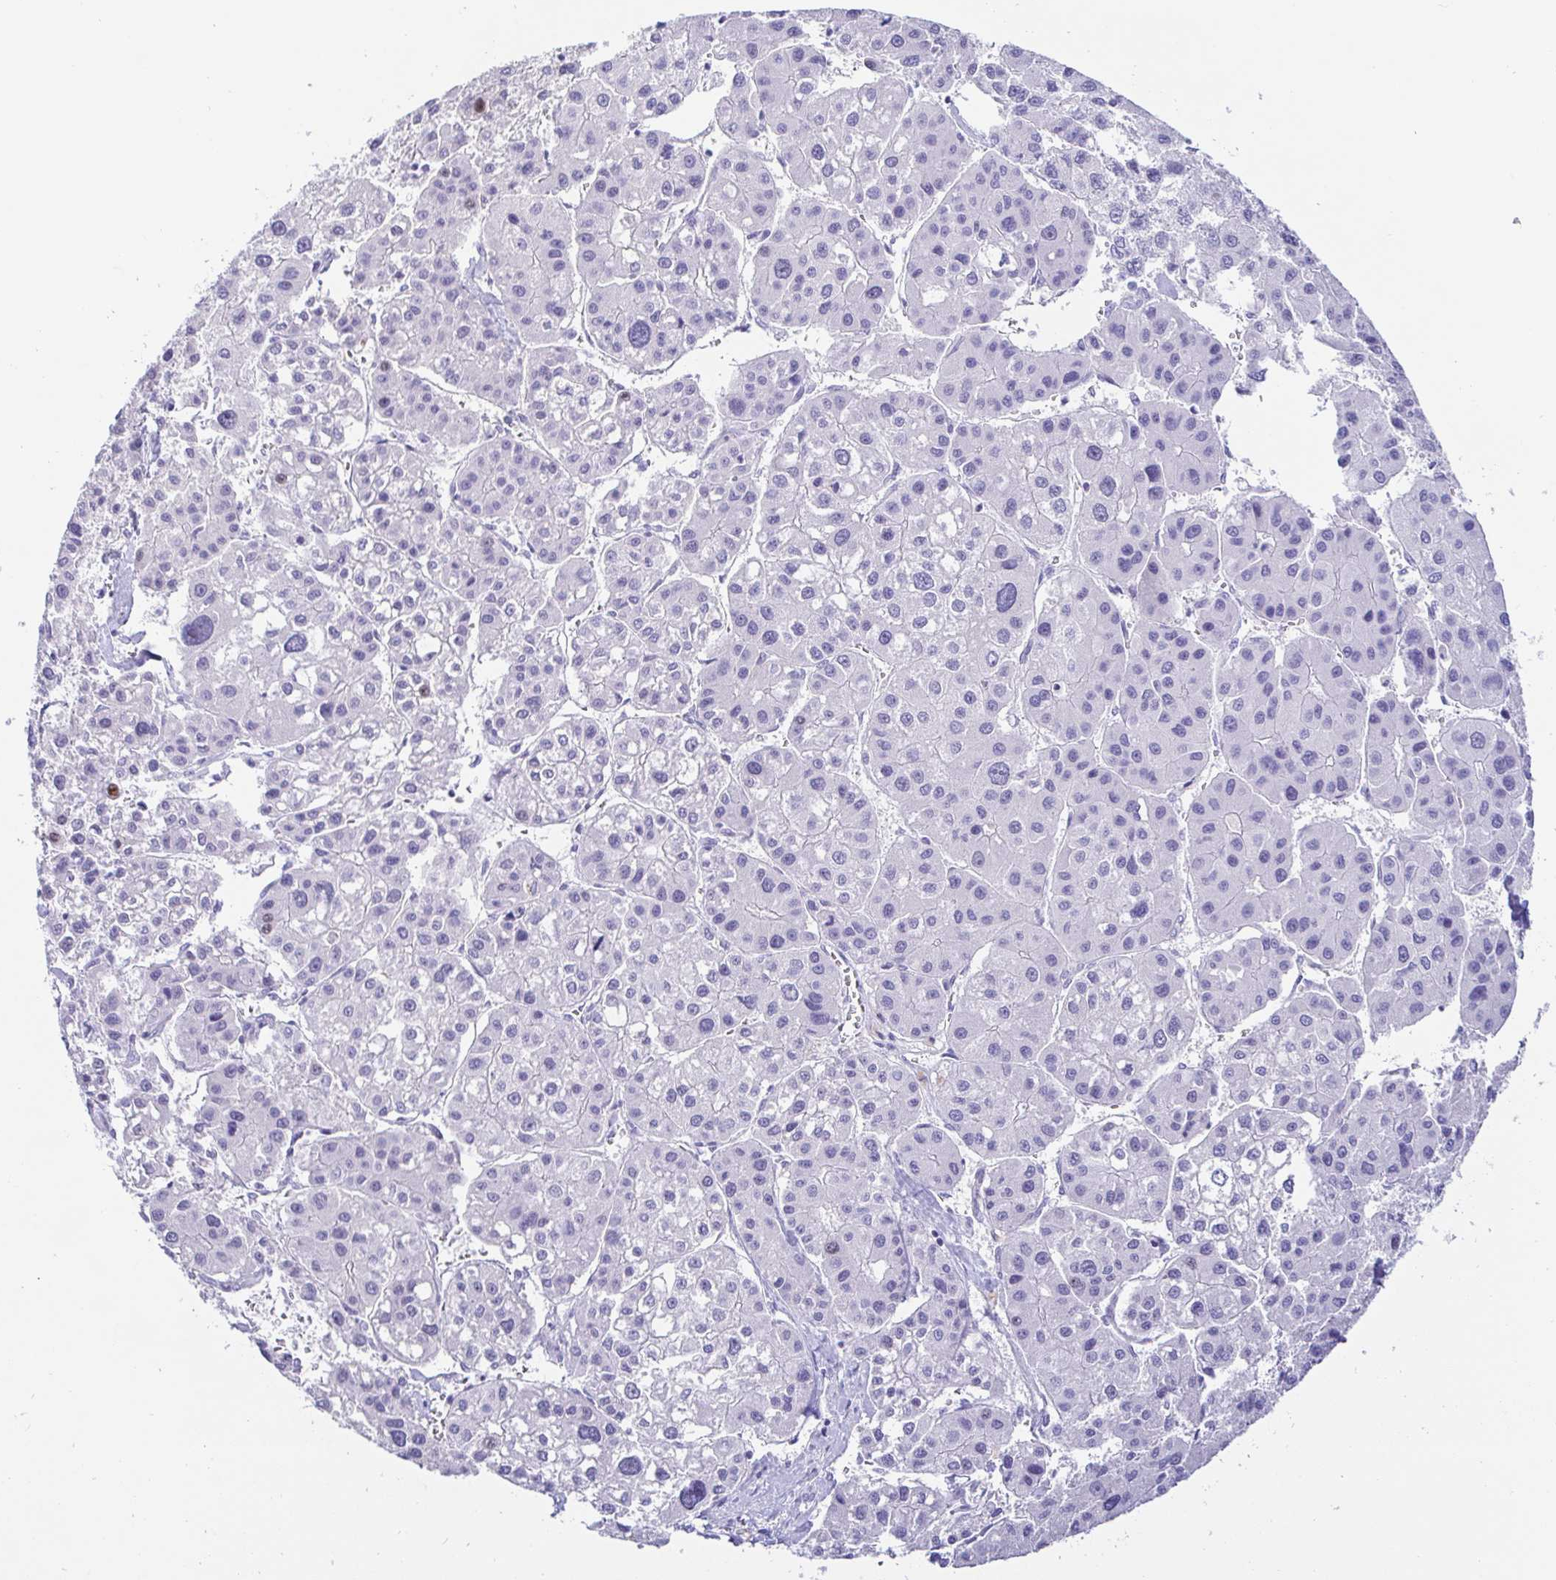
{"staining": {"intensity": "negative", "quantity": "none", "location": "none"}, "tissue": "liver cancer", "cell_type": "Tumor cells", "image_type": "cancer", "snomed": [{"axis": "morphology", "description": "Carcinoma, Hepatocellular, NOS"}, {"axis": "topography", "description": "Liver"}], "caption": "Tumor cells are negative for protein expression in human liver cancer (hepatocellular carcinoma).", "gene": "PINLYP", "patient": {"sex": "male", "age": 73}}